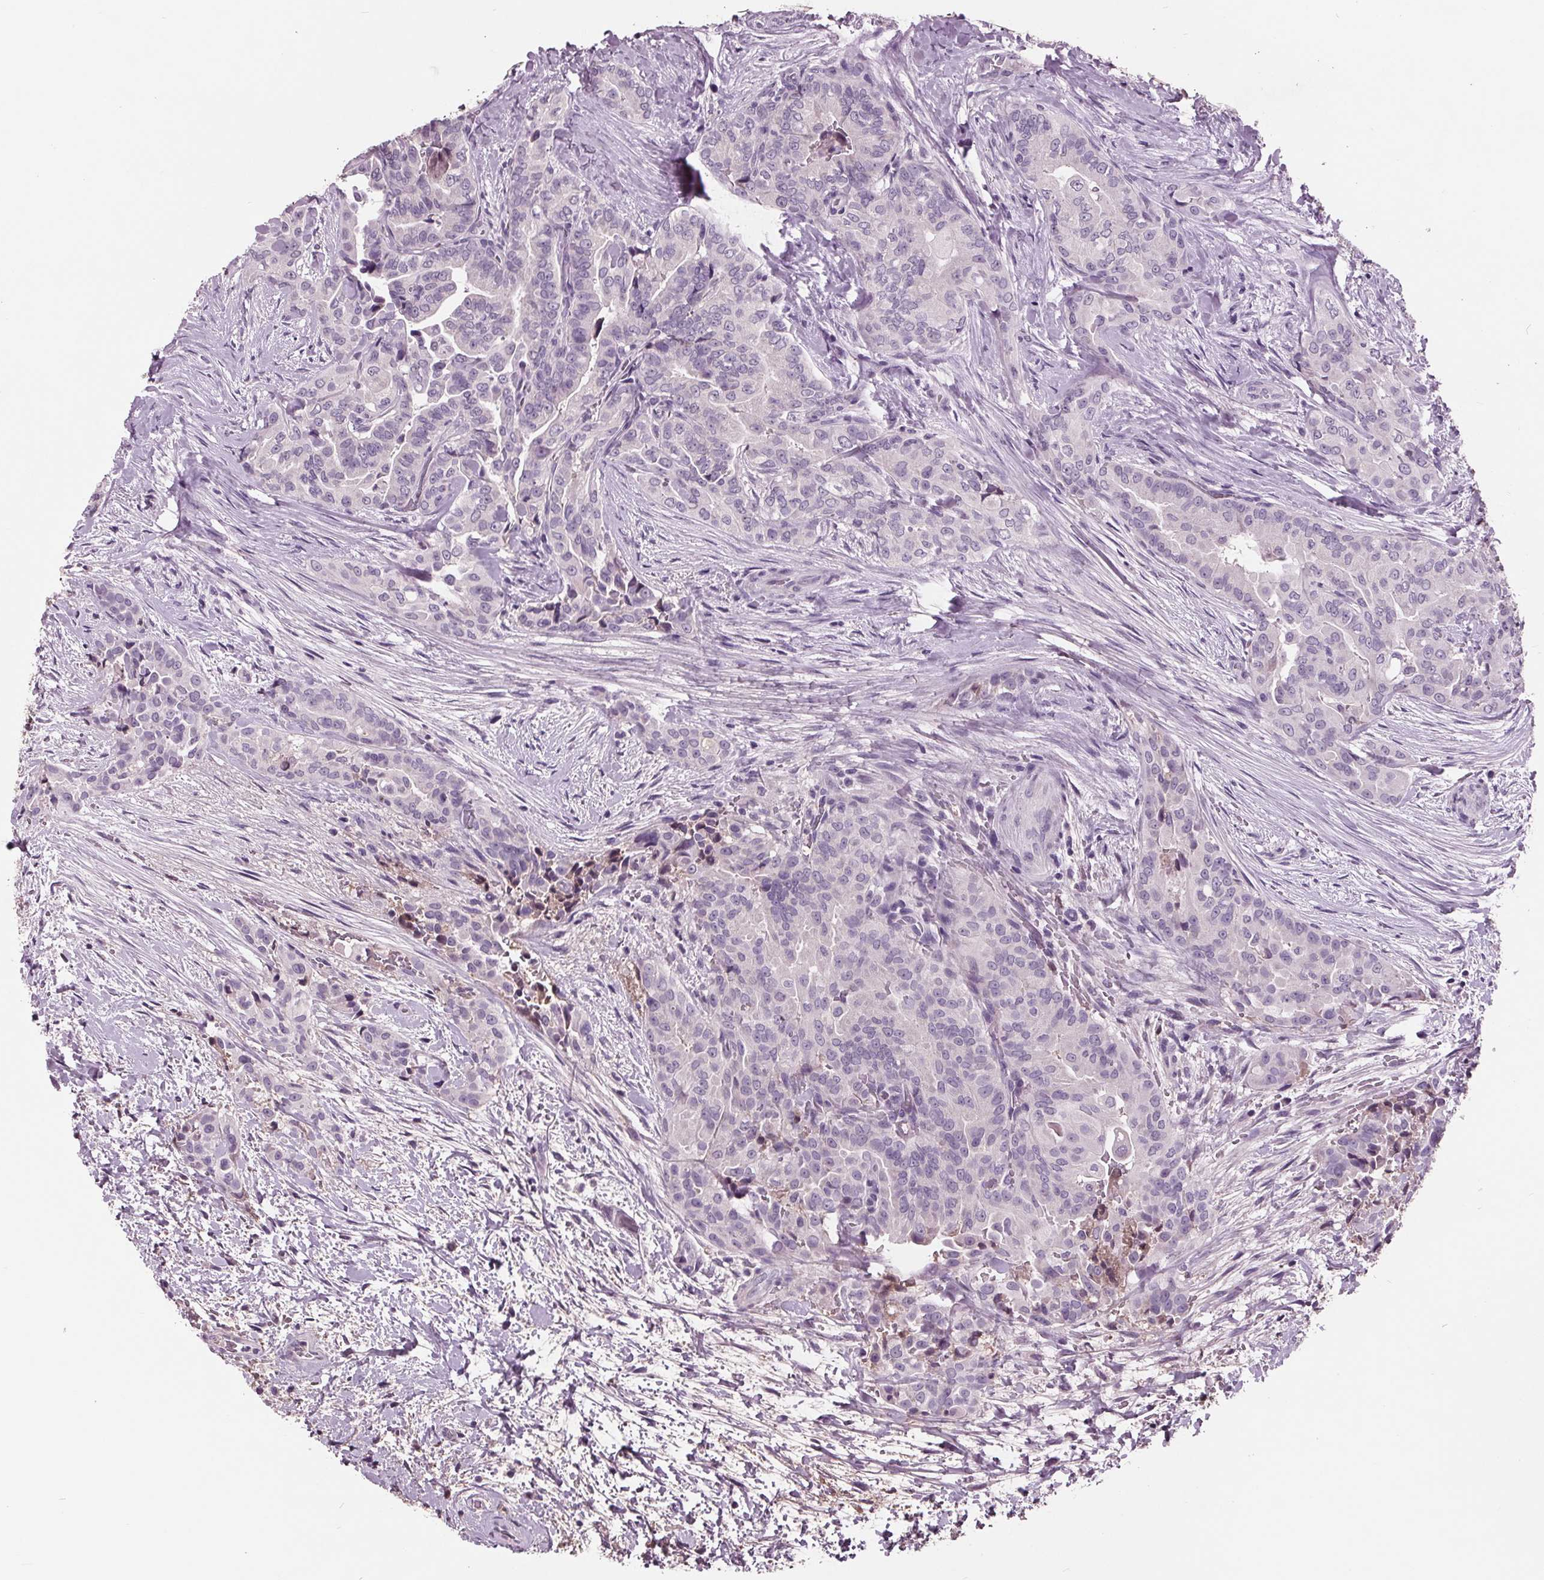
{"staining": {"intensity": "negative", "quantity": "none", "location": "none"}, "tissue": "thyroid cancer", "cell_type": "Tumor cells", "image_type": "cancer", "snomed": [{"axis": "morphology", "description": "Papillary adenocarcinoma, NOS"}, {"axis": "topography", "description": "Thyroid gland"}], "caption": "This histopathology image is of thyroid cancer (papillary adenocarcinoma) stained with IHC to label a protein in brown with the nuclei are counter-stained blue. There is no staining in tumor cells. Nuclei are stained in blue.", "gene": "C6", "patient": {"sex": "male", "age": 61}}